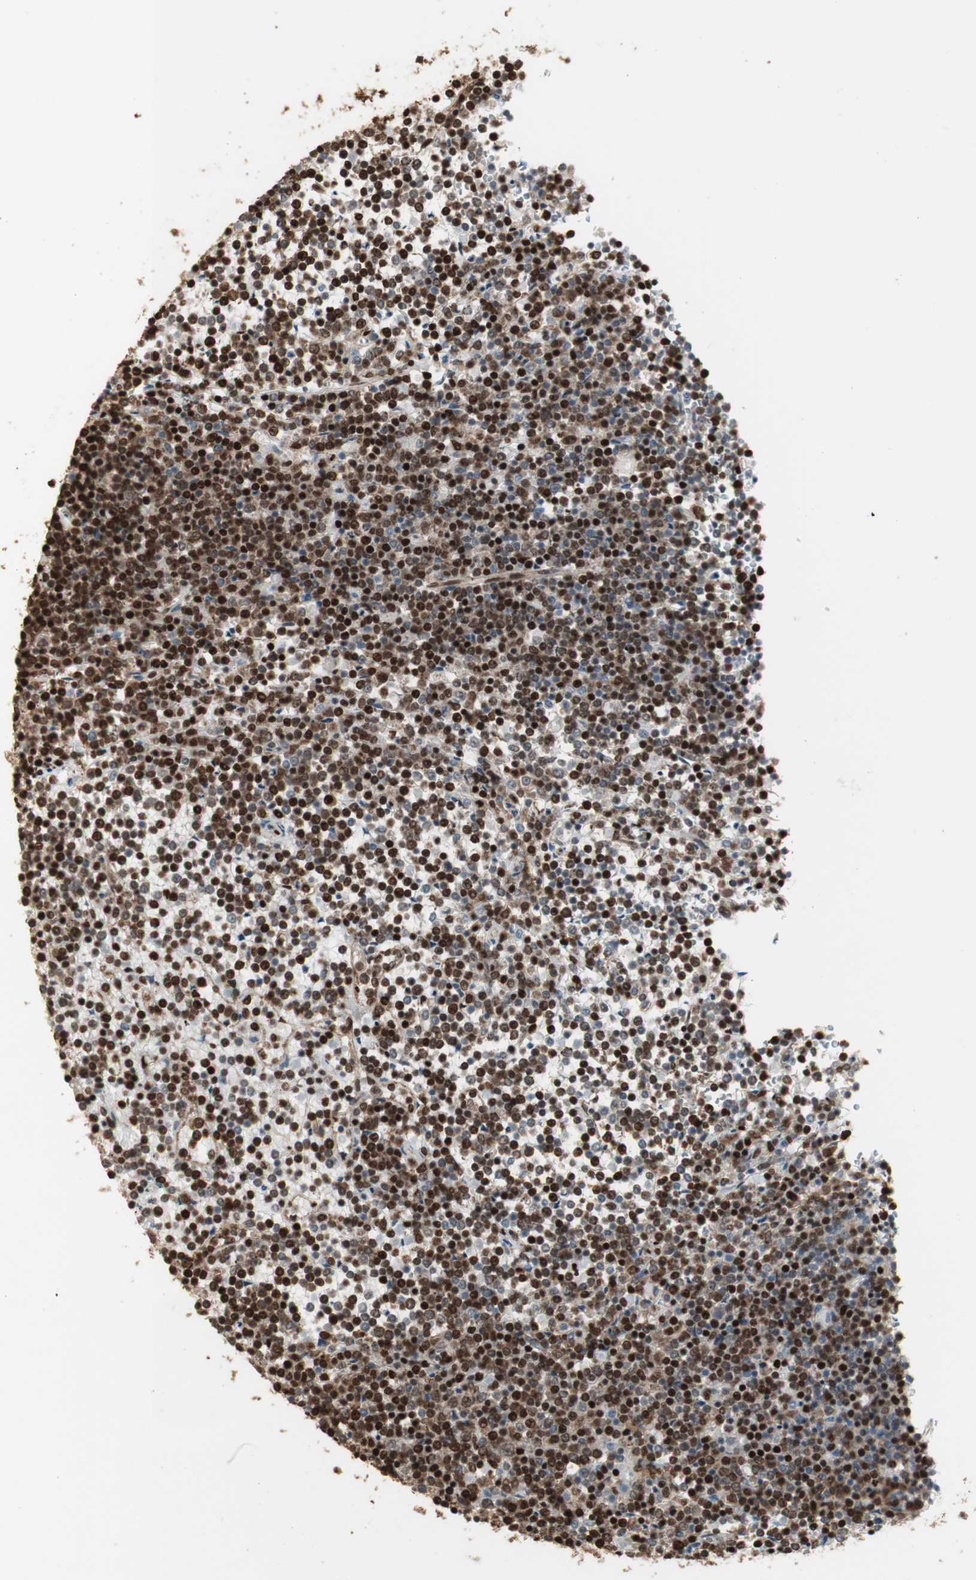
{"staining": {"intensity": "strong", "quantity": ">75%", "location": "nuclear"}, "tissue": "lymphoma", "cell_type": "Tumor cells", "image_type": "cancer", "snomed": [{"axis": "morphology", "description": "Malignant lymphoma, non-Hodgkin's type, Low grade"}, {"axis": "topography", "description": "Spleen"}], "caption": "Immunohistochemistry (IHC) of human low-grade malignant lymphoma, non-Hodgkin's type reveals high levels of strong nuclear staining in about >75% of tumor cells. (brown staining indicates protein expression, while blue staining denotes nuclei).", "gene": "HNRNPA2B1", "patient": {"sex": "female", "age": 19}}